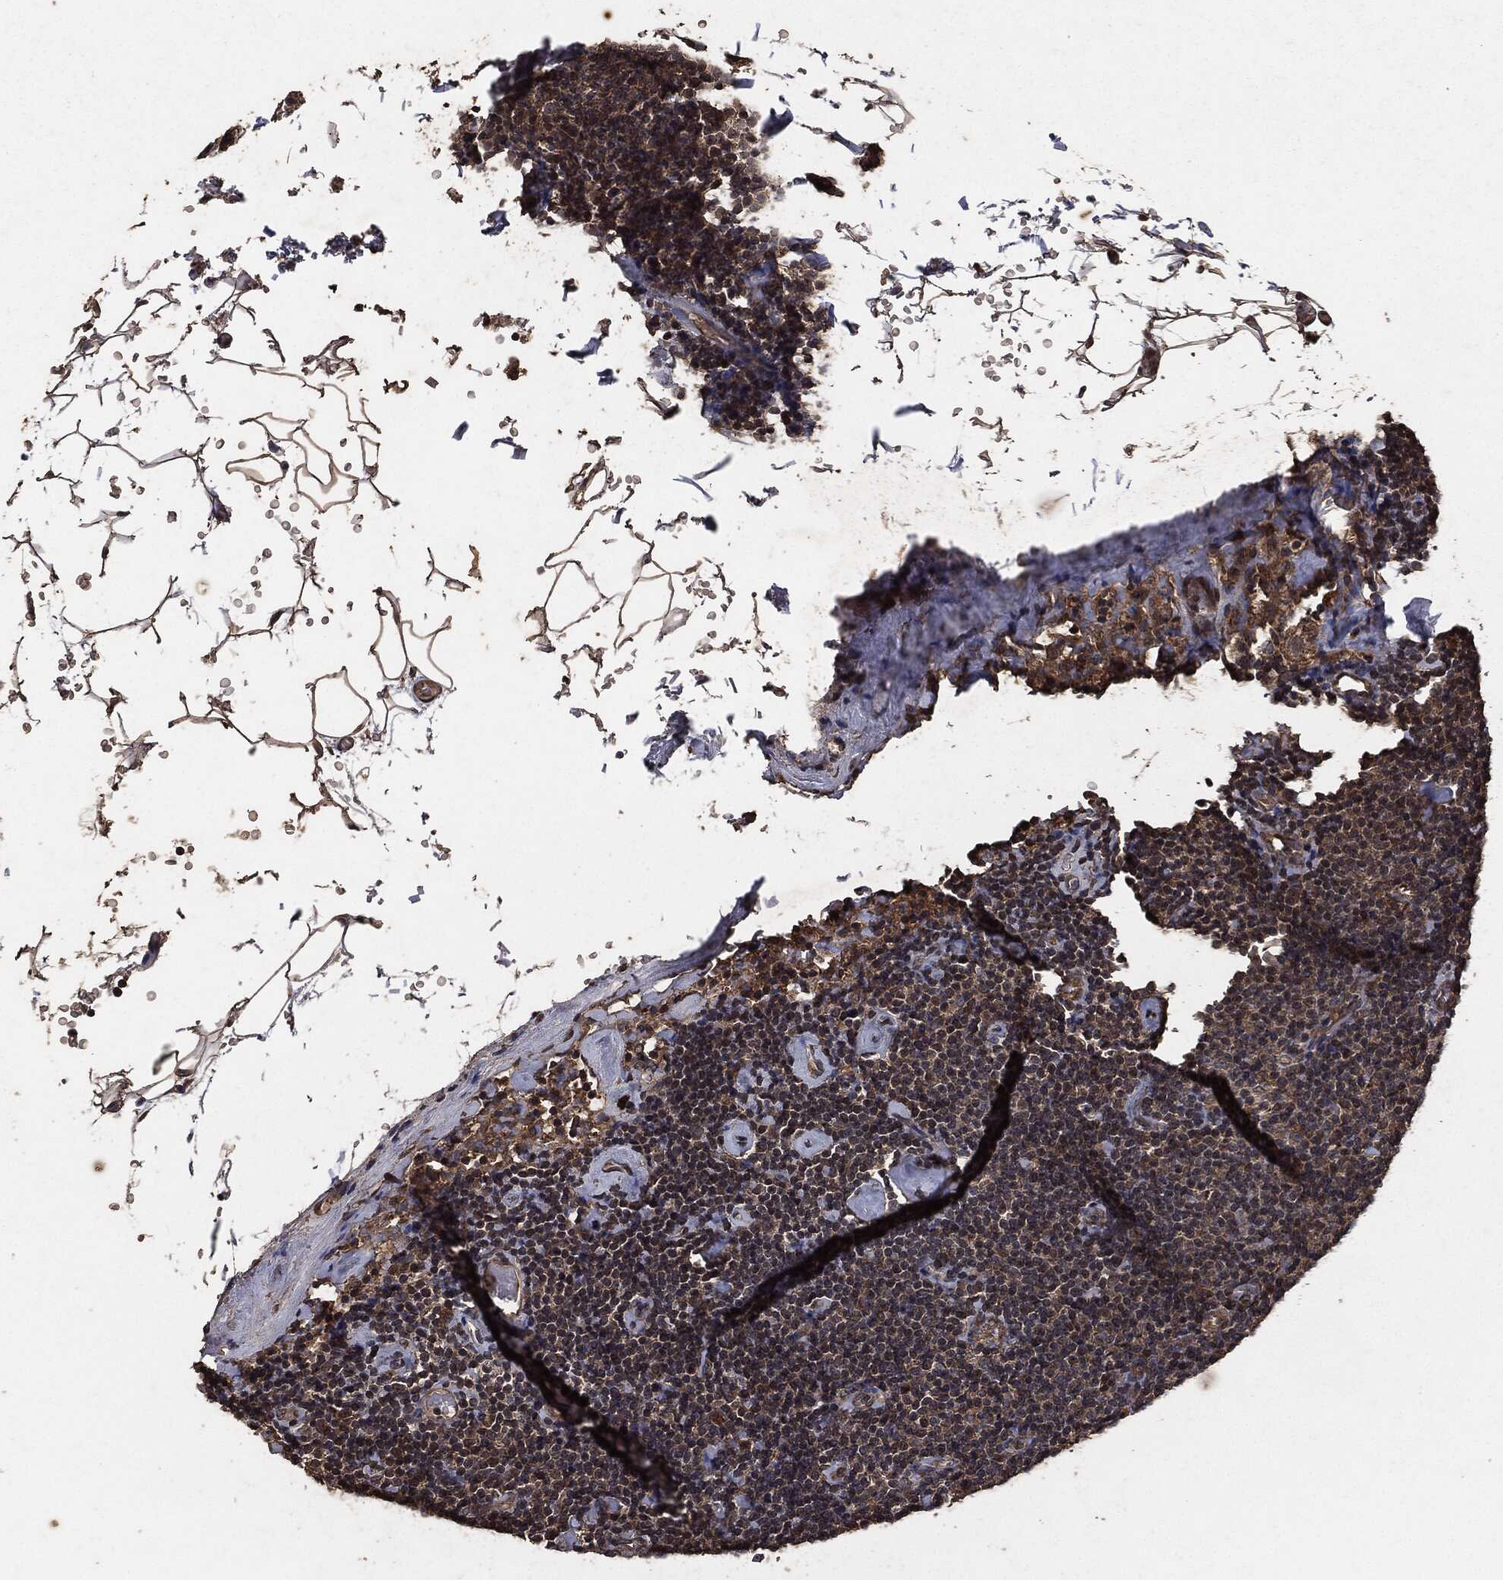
{"staining": {"intensity": "weak", "quantity": "25%-75%", "location": "cytoplasmic/membranous"}, "tissue": "lymphoma", "cell_type": "Tumor cells", "image_type": "cancer", "snomed": [{"axis": "morphology", "description": "Malignant lymphoma, non-Hodgkin's type, Low grade"}, {"axis": "topography", "description": "Lymph node"}], "caption": "DAB (3,3'-diaminobenzidine) immunohistochemical staining of human lymphoma demonstrates weak cytoplasmic/membranous protein positivity in about 25%-75% of tumor cells. The protein of interest is stained brown, and the nuclei are stained in blue (DAB IHC with brightfield microscopy, high magnification).", "gene": "AKT1S1", "patient": {"sex": "male", "age": 81}}